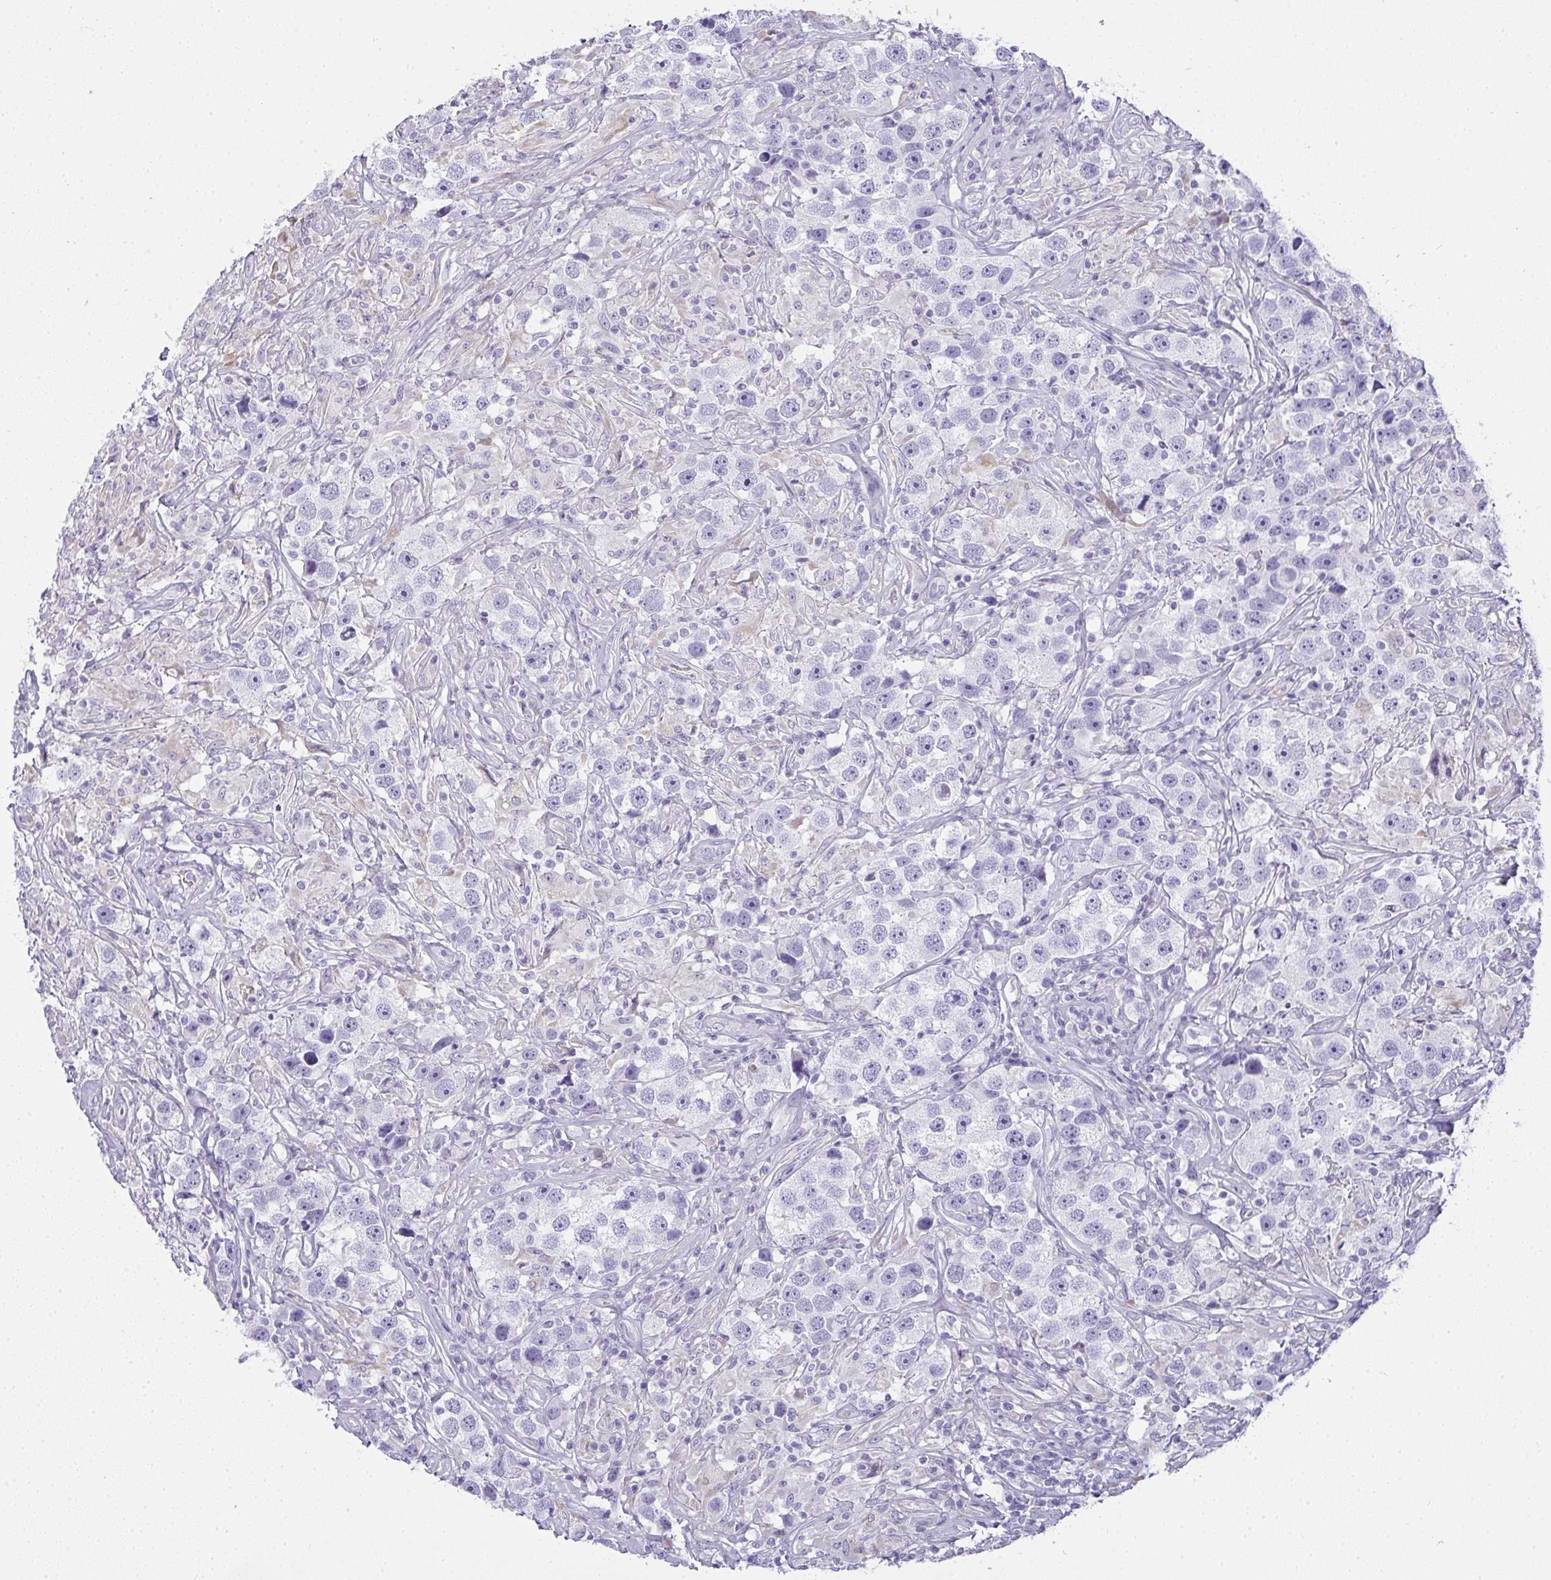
{"staining": {"intensity": "negative", "quantity": "none", "location": "none"}, "tissue": "testis cancer", "cell_type": "Tumor cells", "image_type": "cancer", "snomed": [{"axis": "morphology", "description": "Seminoma, NOS"}, {"axis": "topography", "description": "Testis"}], "caption": "DAB (3,3'-diaminobenzidine) immunohistochemical staining of human testis seminoma reveals no significant expression in tumor cells.", "gene": "GSDMB", "patient": {"sex": "male", "age": 49}}